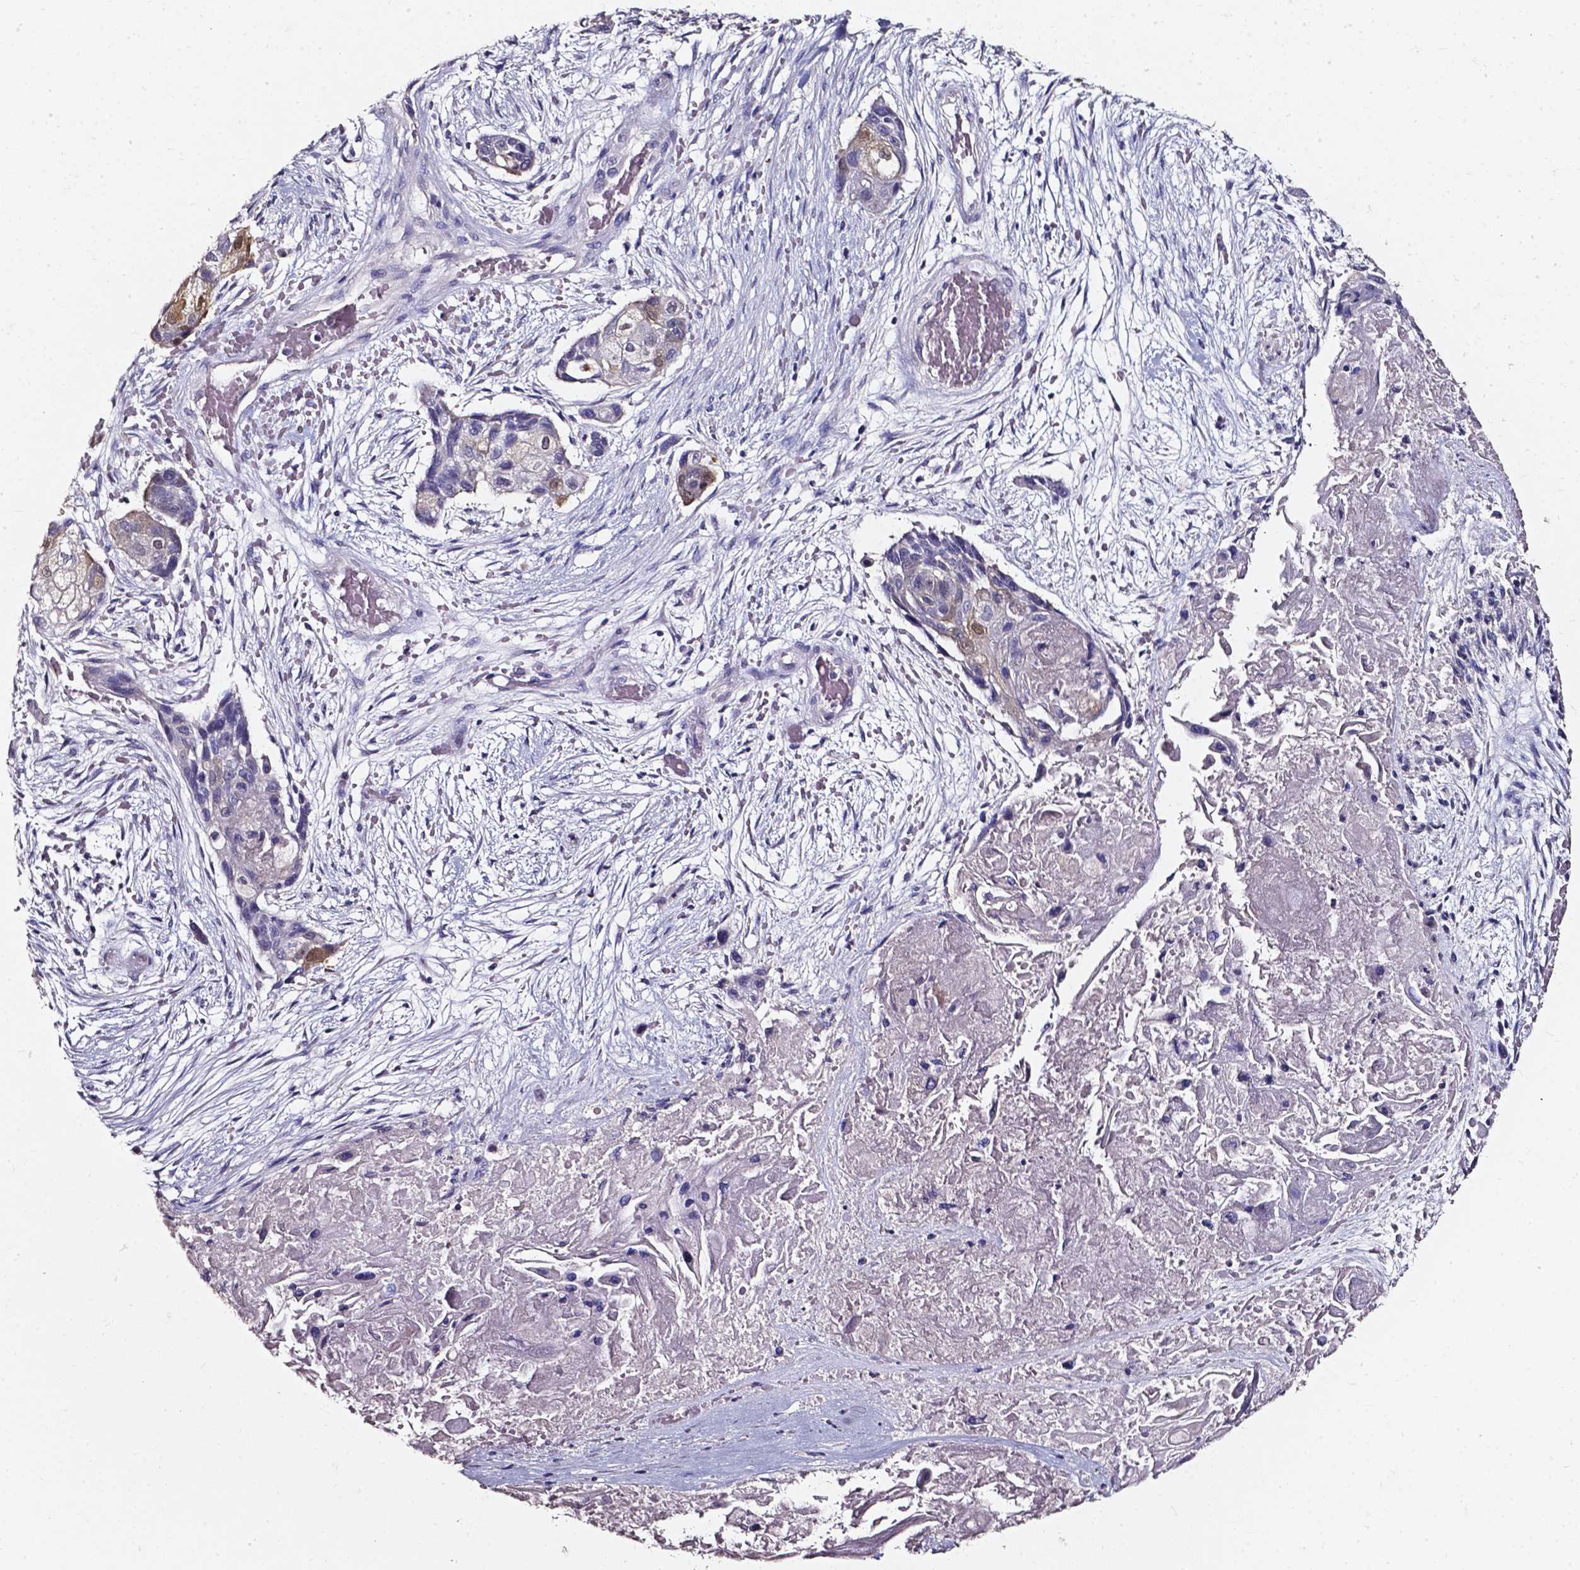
{"staining": {"intensity": "moderate", "quantity": "<25%", "location": "cytoplasmic/membranous,nuclear"}, "tissue": "lung cancer", "cell_type": "Tumor cells", "image_type": "cancer", "snomed": [{"axis": "morphology", "description": "Squamous cell carcinoma, NOS"}, {"axis": "topography", "description": "Lung"}], "caption": "Human lung cancer (squamous cell carcinoma) stained with a brown dye displays moderate cytoplasmic/membranous and nuclear positive expression in about <25% of tumor cells.", "gene": "AKR1B10", "patient": {"sex": "male", "age": 69}}